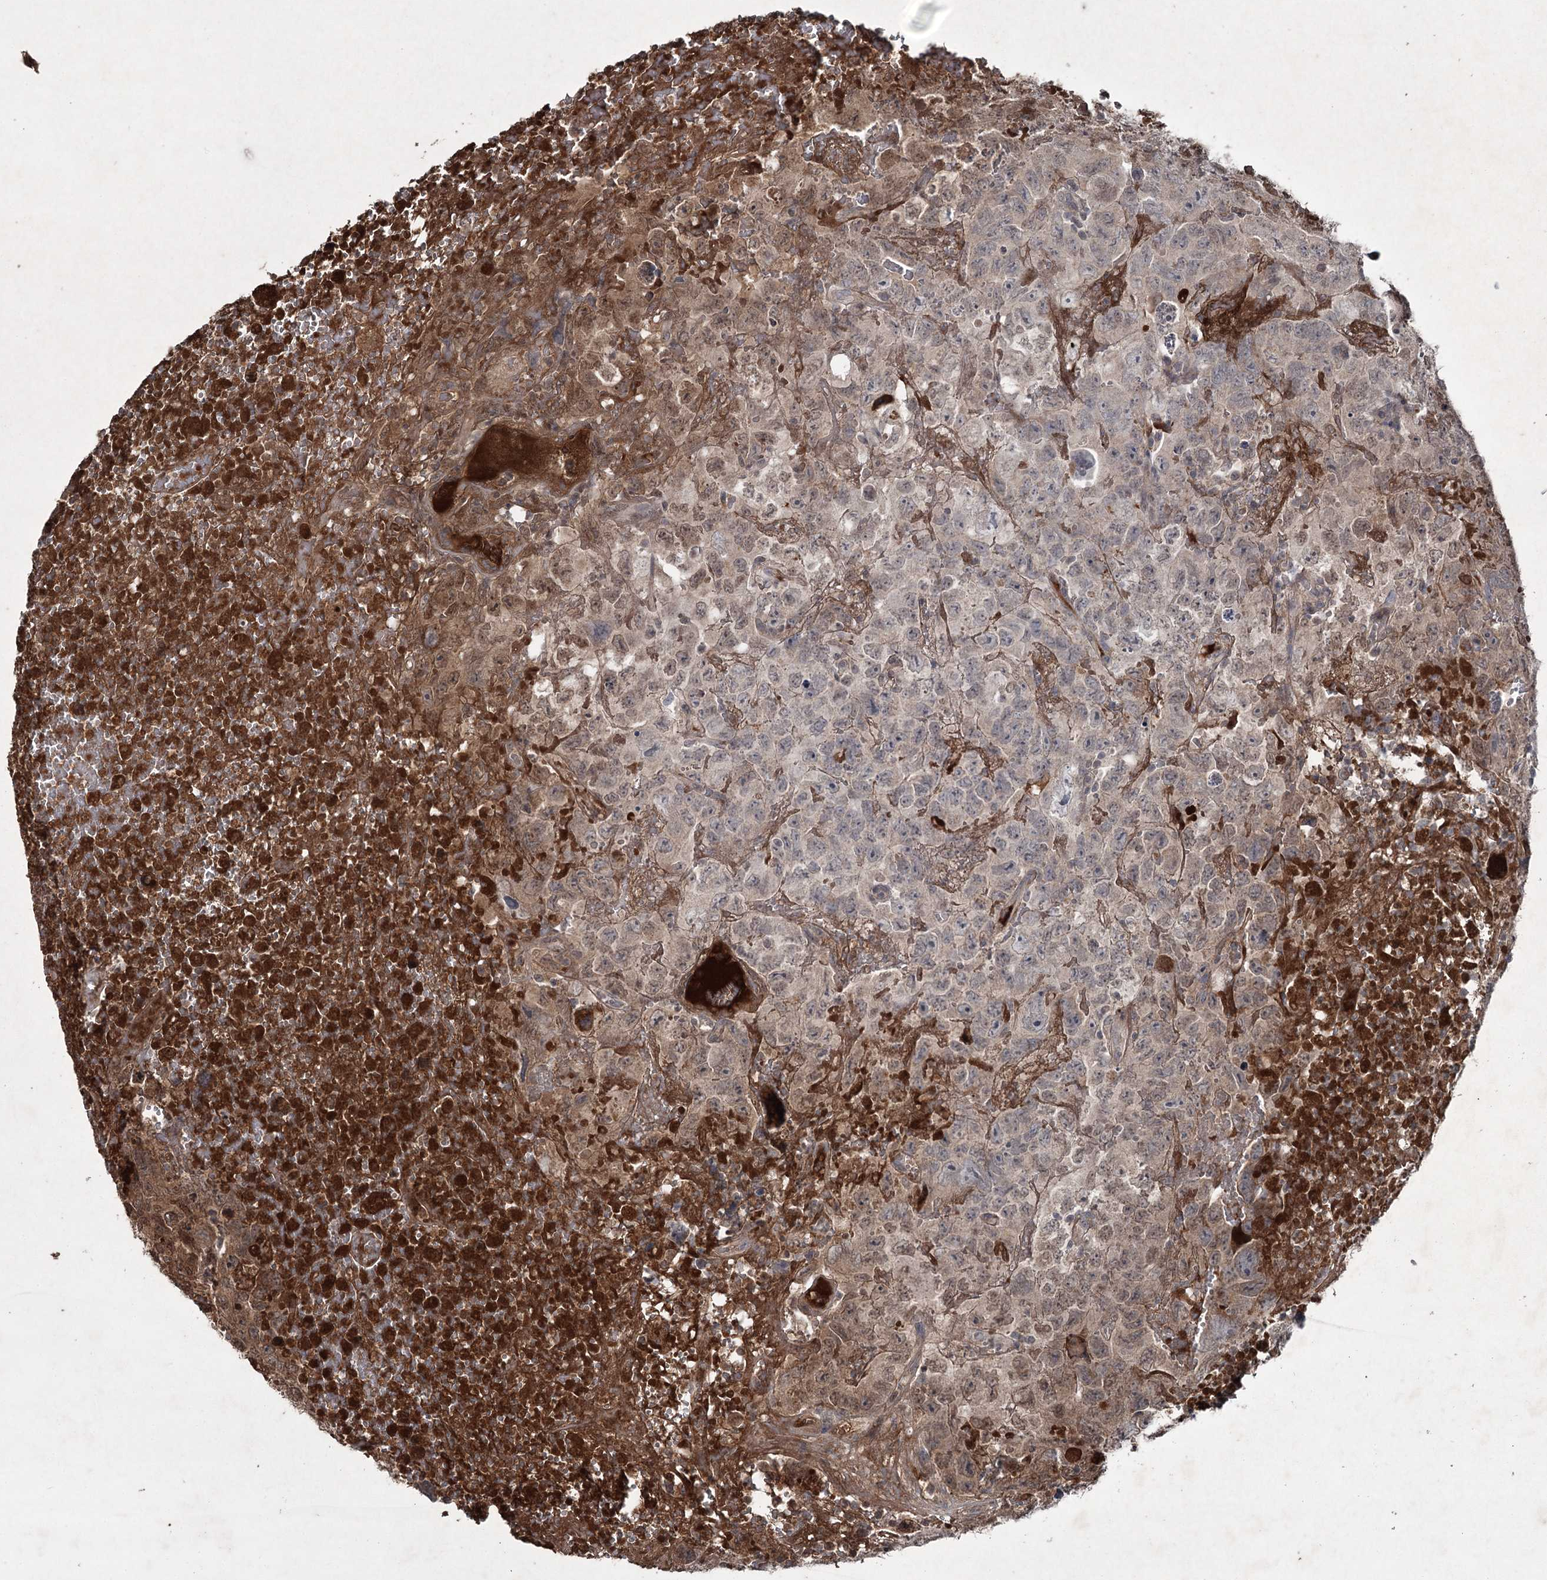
{"staining": {"intensity": "moderate", "quantity": "<25%", "location": "nuclear"}, "tissue": "testis cancer", "cell_type": "Tumor cells", "image_type": "cancer", "snomed": [{"axis": "morphology", "description": "Carcinoma, Embryonal, NOS"}, {"axis": "topography", "description": "Testis"}], "caption": "This is an image of IHC staining of testis embryonal carcinoma, which shows moderate positivity in the nuclear of tumor cells.", "gene": "PGLYRP2", "patient": {"sex": "male", "age": 45}}